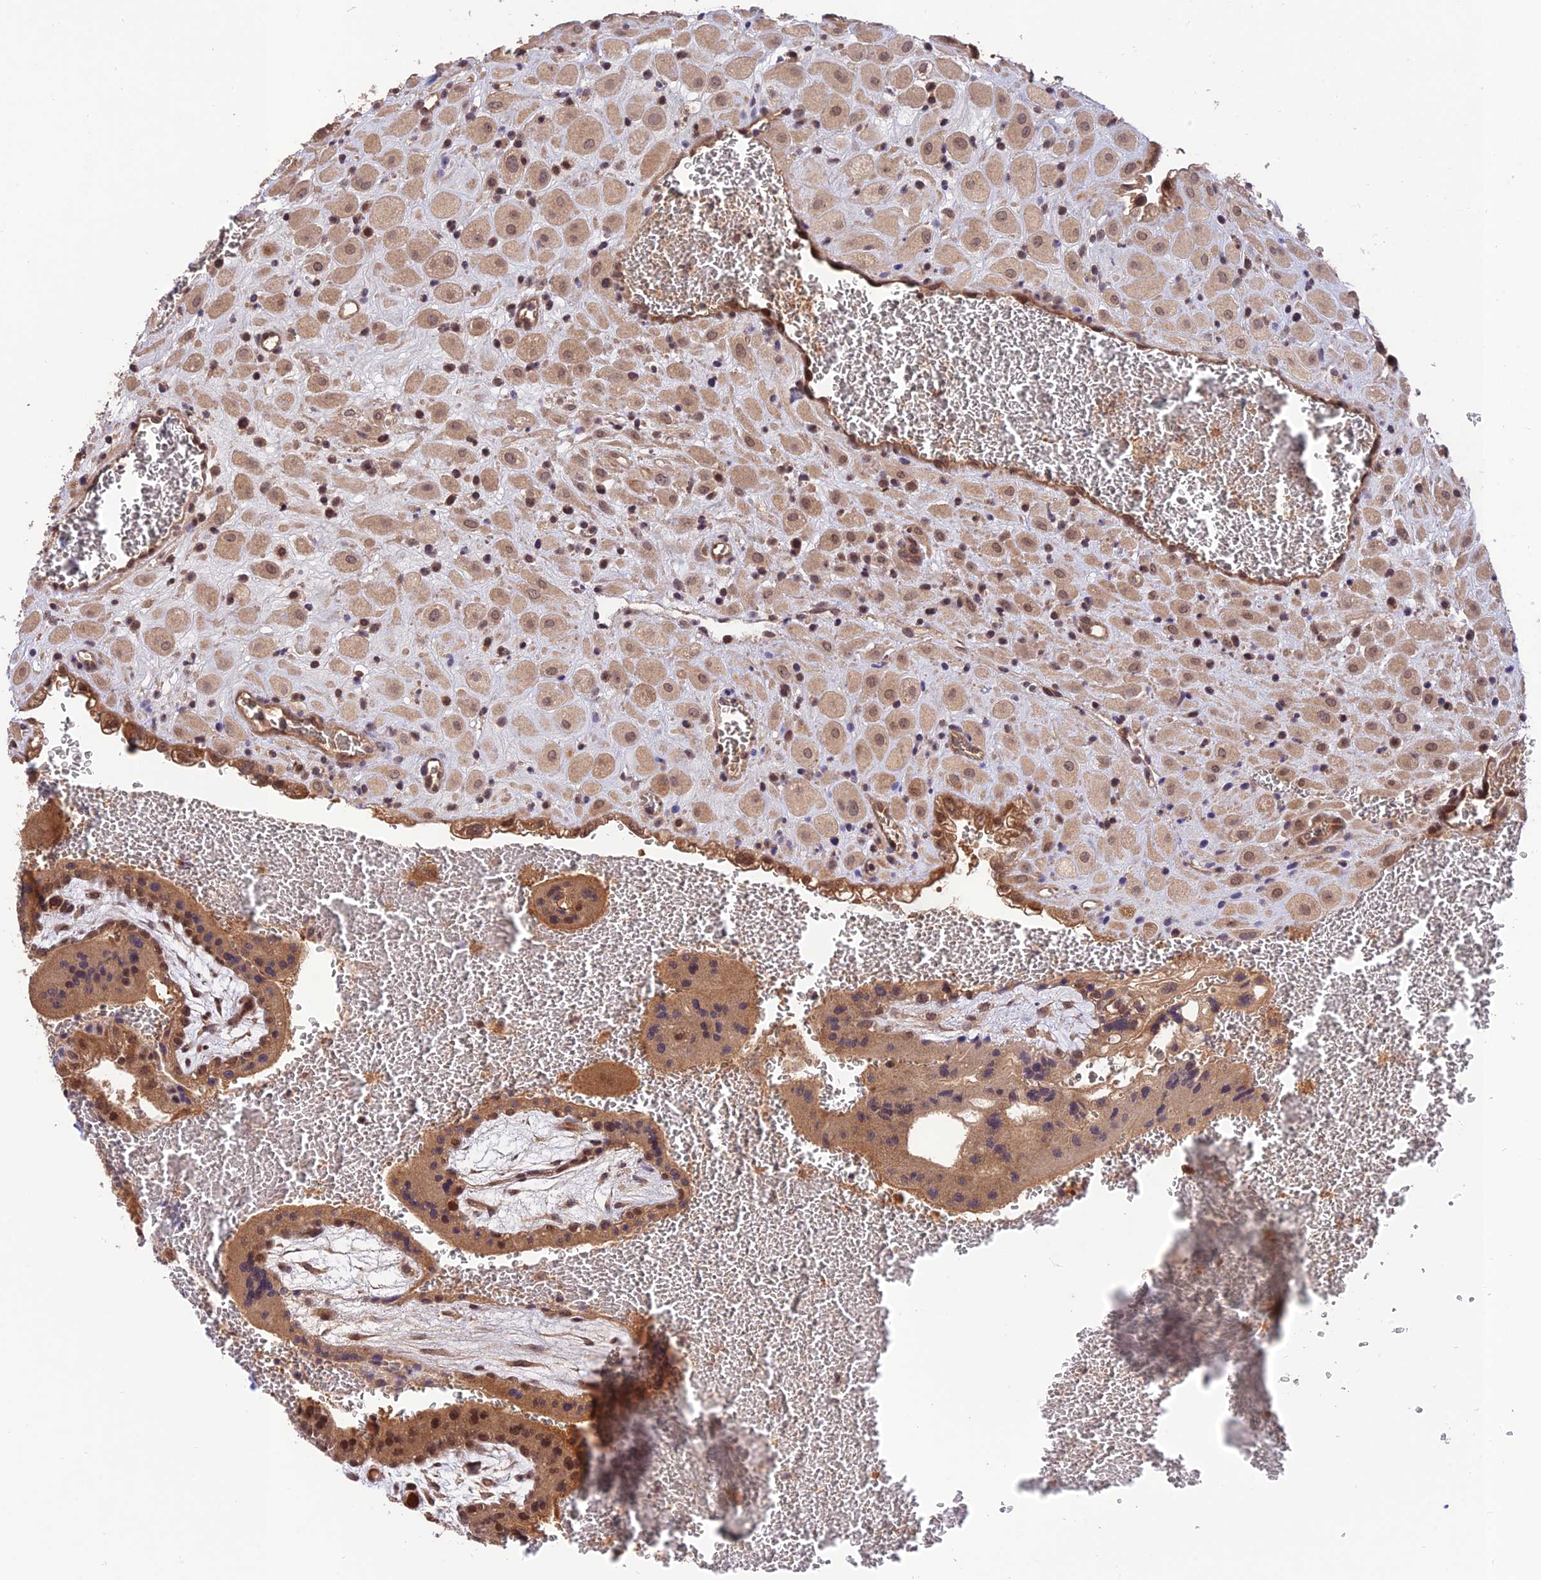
{"staining": {"intensity": "weak", "quantity": ">75%", "location": "cytoplasmic/membranous,nuclear"}, "tissue": "placenta", "cell_type": "Decidual cells", "image_type": "normal", "snomed": [{"axis": "morphology", "description": "Normal tissue, NOS"}, {"axis": "topography", "description": "Placenta"}], "caption": "Placenta stained with immunohistochemistry (IHC) reveals weak cytoplasmic/membranous,nuclear staining in approximately >75% of decidual cells. (DAB IHC with brightfield microscopy, high magnification).", "gene": "REV1", "patient": {"sex": "female", "age": 35}}